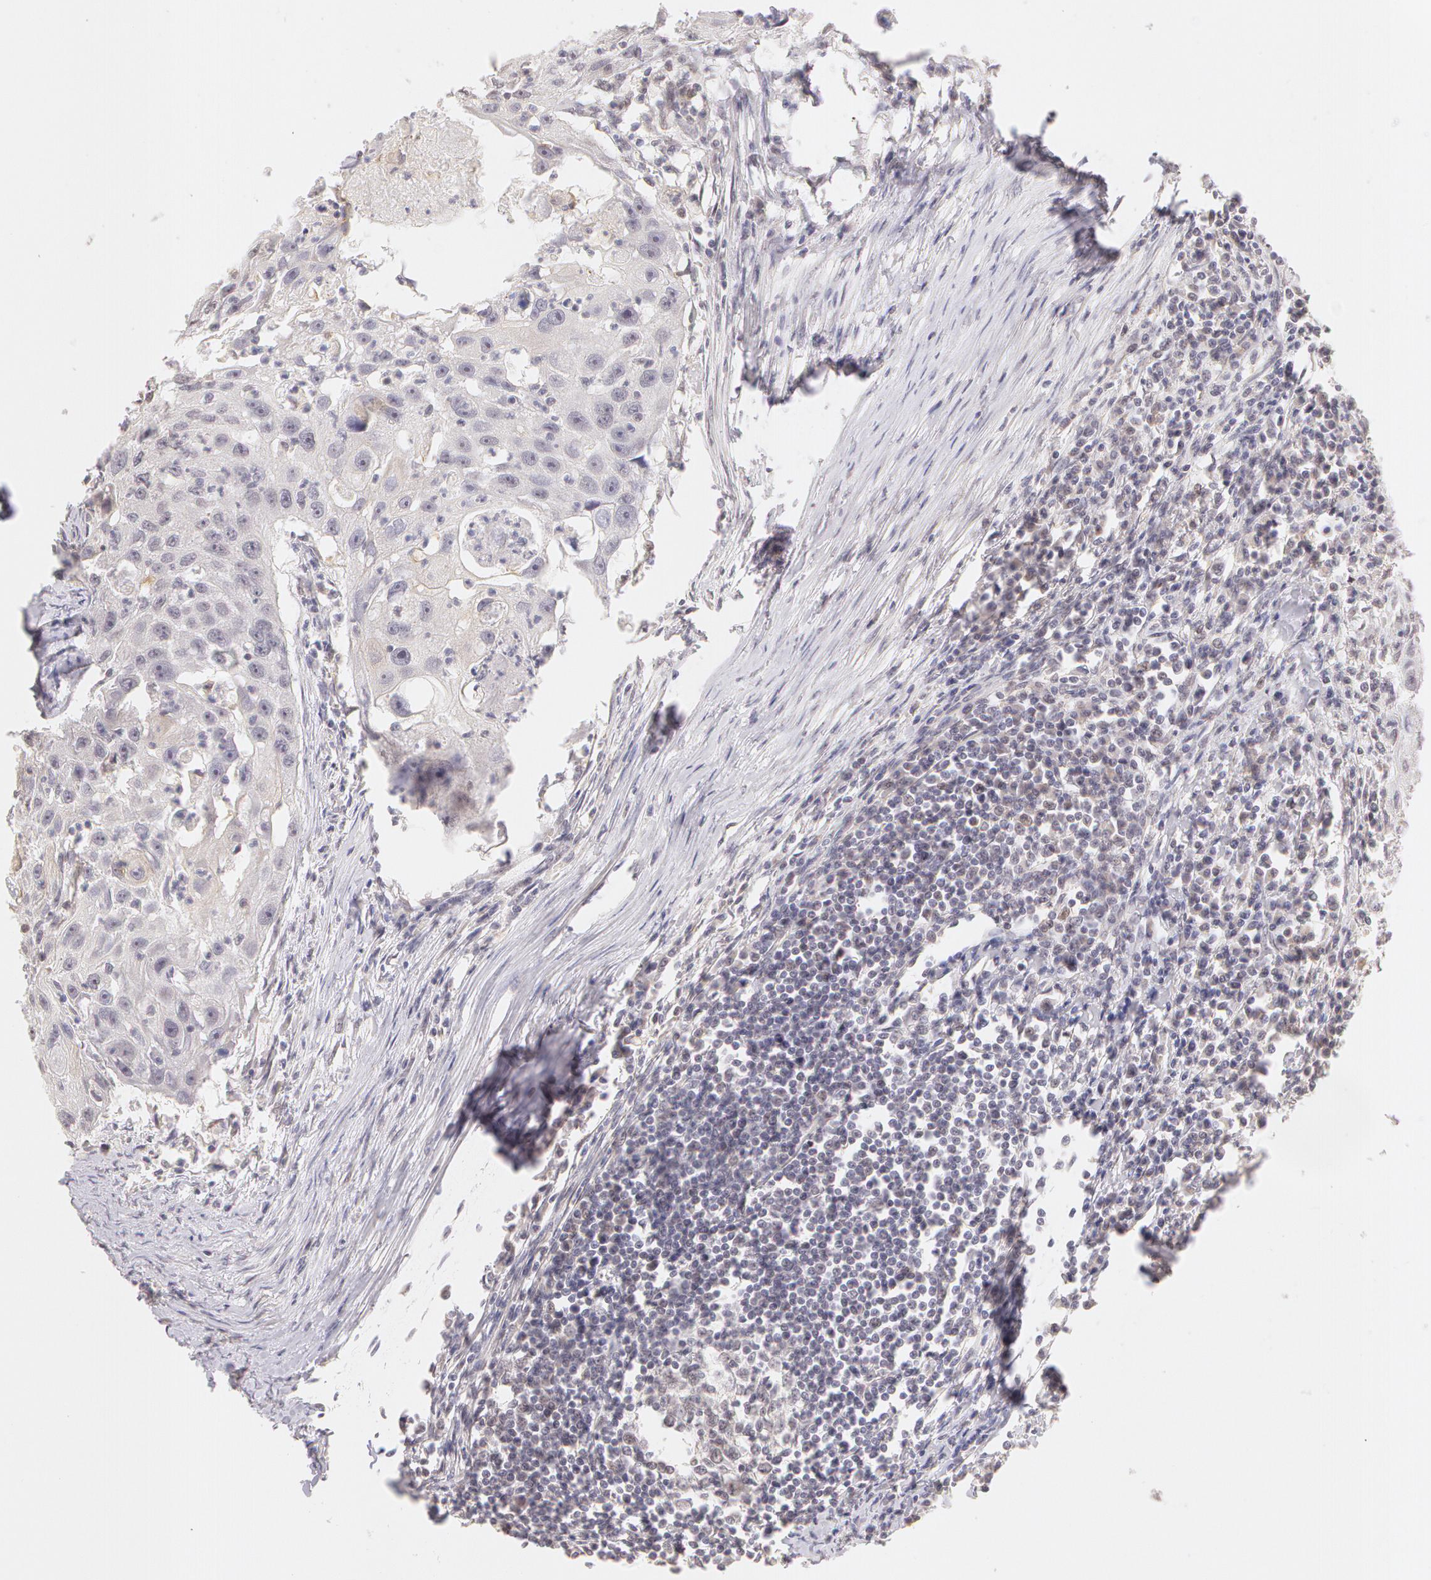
{"staining": {"intensity": "negative", "quantity": "none", "location": "none"}, "tissue": "head and neck cancer", "cell_type": "Tumor cells", "image_type": "cancer", "snomed": [{"axis": "morphology", "description": "Squamous cell carcinoma, NOS"}, {"axis": "topography", "description": "Head-Neck"}], "caption": "Protein analysis of squamous cell carcinoma (head and neck) reveals no significant expression in tumor cells.", "gene": "ZNF597", "patient": {"sex": "male", "age": 64}}